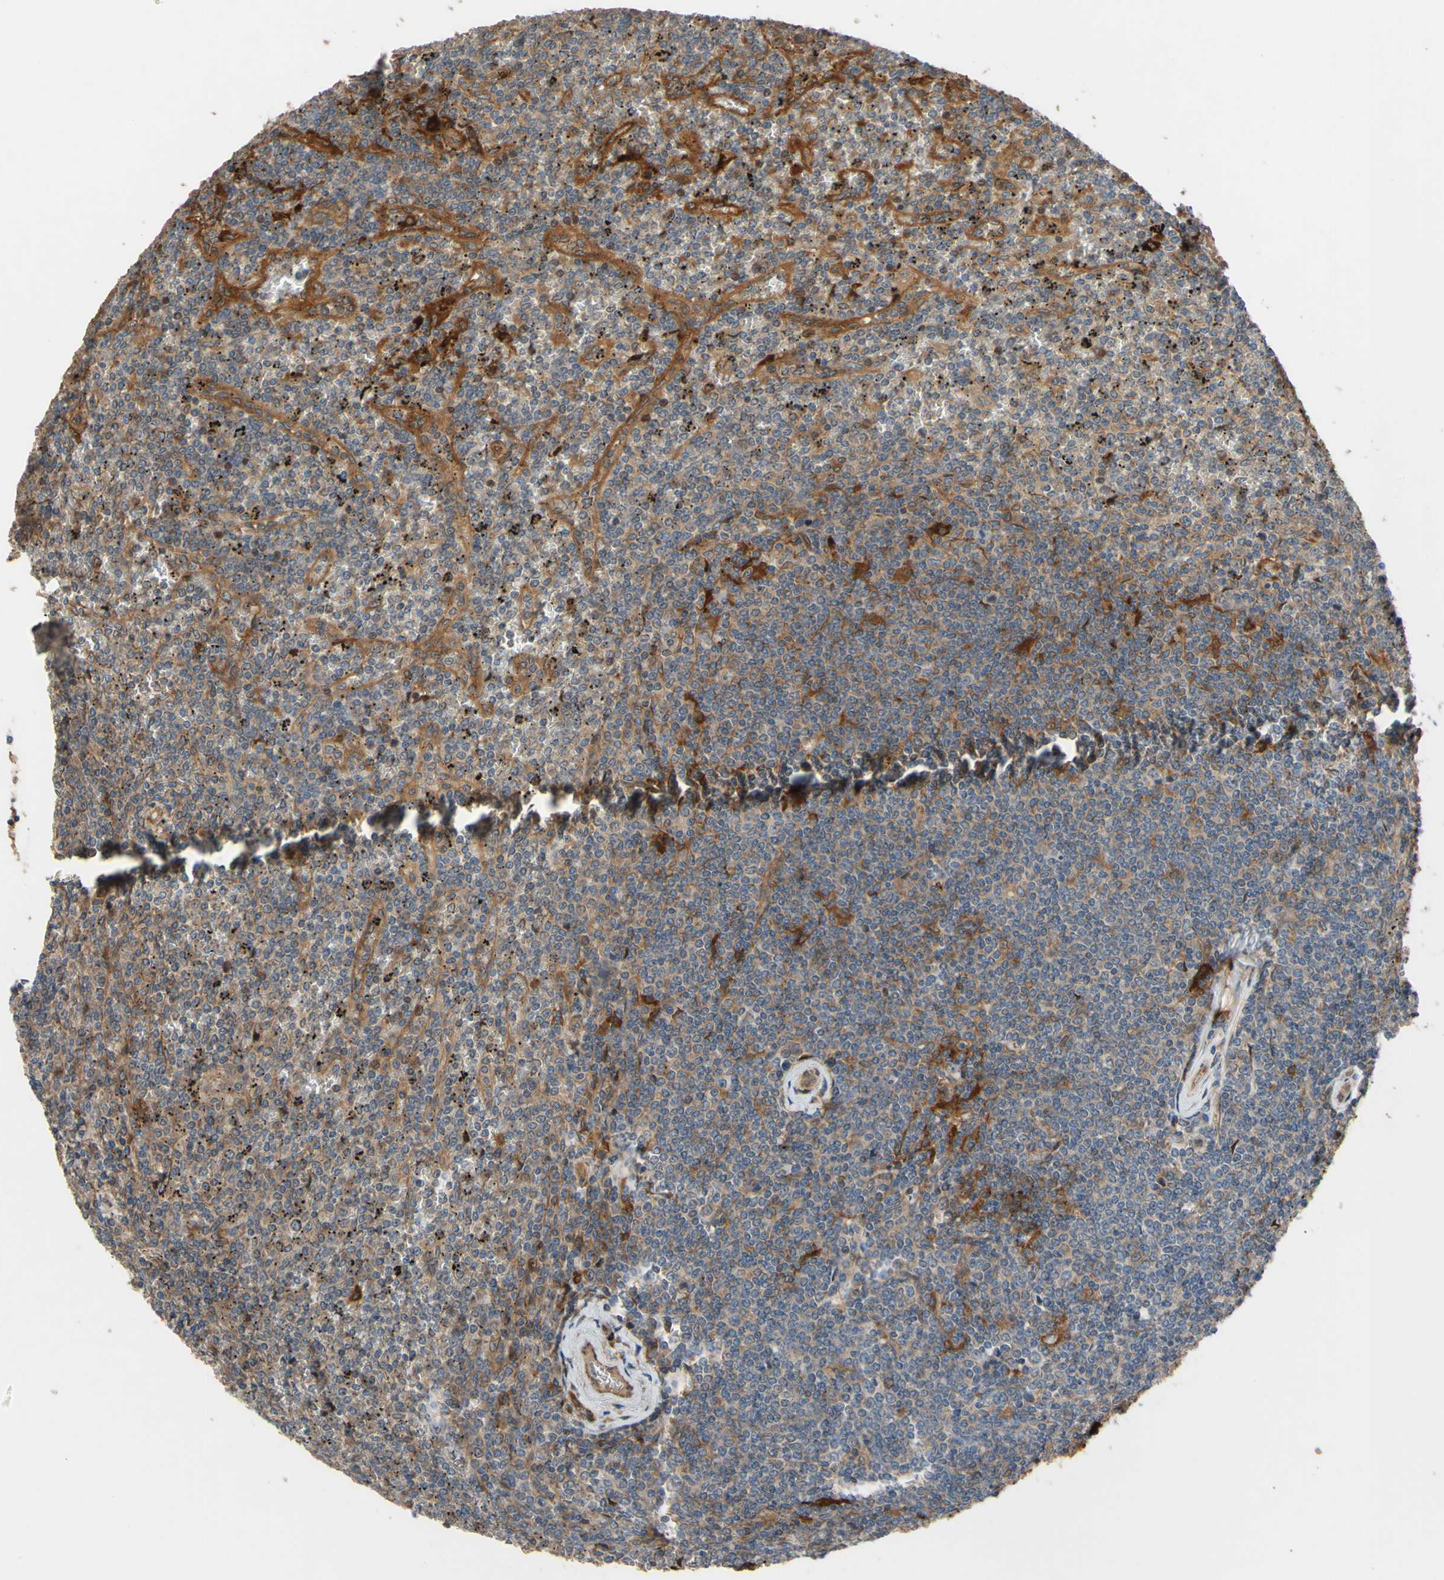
{"staining": {"intensity": "moderate", "quantity": "25%-75%", "location": "cytoplasmic/membranous"}, "tissue": "lymphoma", "cell_type": "Tumor cells", "image_type": "cancer", "snomed": [{"axis": "morphology", "description": "Malignant lymphoma, non-Hodgkin's type, Low grade"}, {"axis": "topography", "description": "Spleen"}], "caption": "Approximately 25%-75% of tumor cells in lymphoma display moderate cytoplasmic/membranous protein expression as visualized by brown immunohistochemical staining.", "gene": "SPTLC1", "patient": {"sex": "female", "age": 19}}